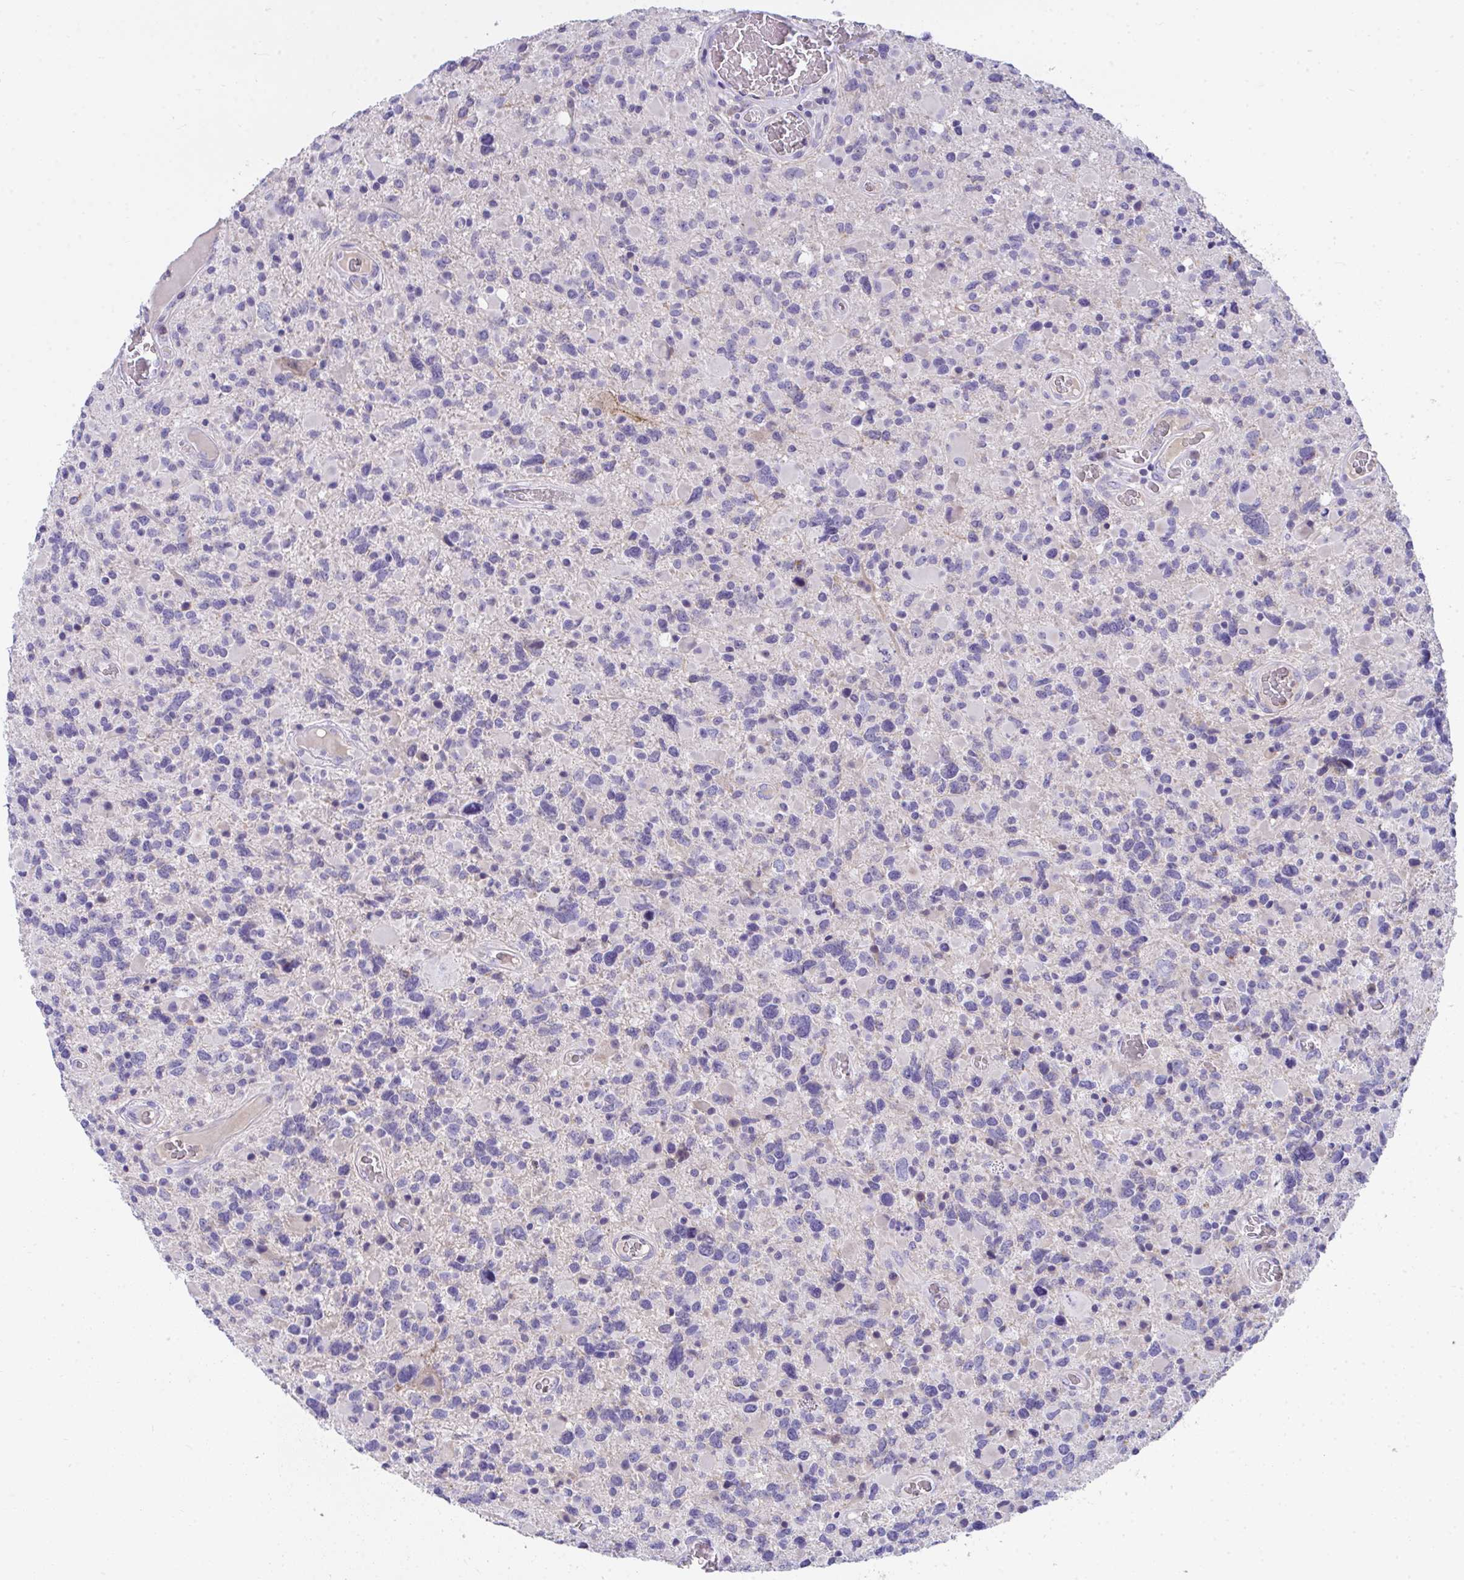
{"staining": {"intensity": "negative", "quantity": "none", "location": "none"}, "tissue": "glioma", "cell_type": "Tumor cells", "image_type": "cancer", "snomed": [{"axis": "morphology", "description": "Glioma, malignant, High grade"}, {"axis": "topography", "description": "Brain"}], "caption": "High magnification brightfield microscopy of glioma stained with DAB (brown) and counterstained with hematoxylin (blue): tumor cells show no significant expression.", "gene": "COA5", "patient": {"sex": "female", "age": 40}}